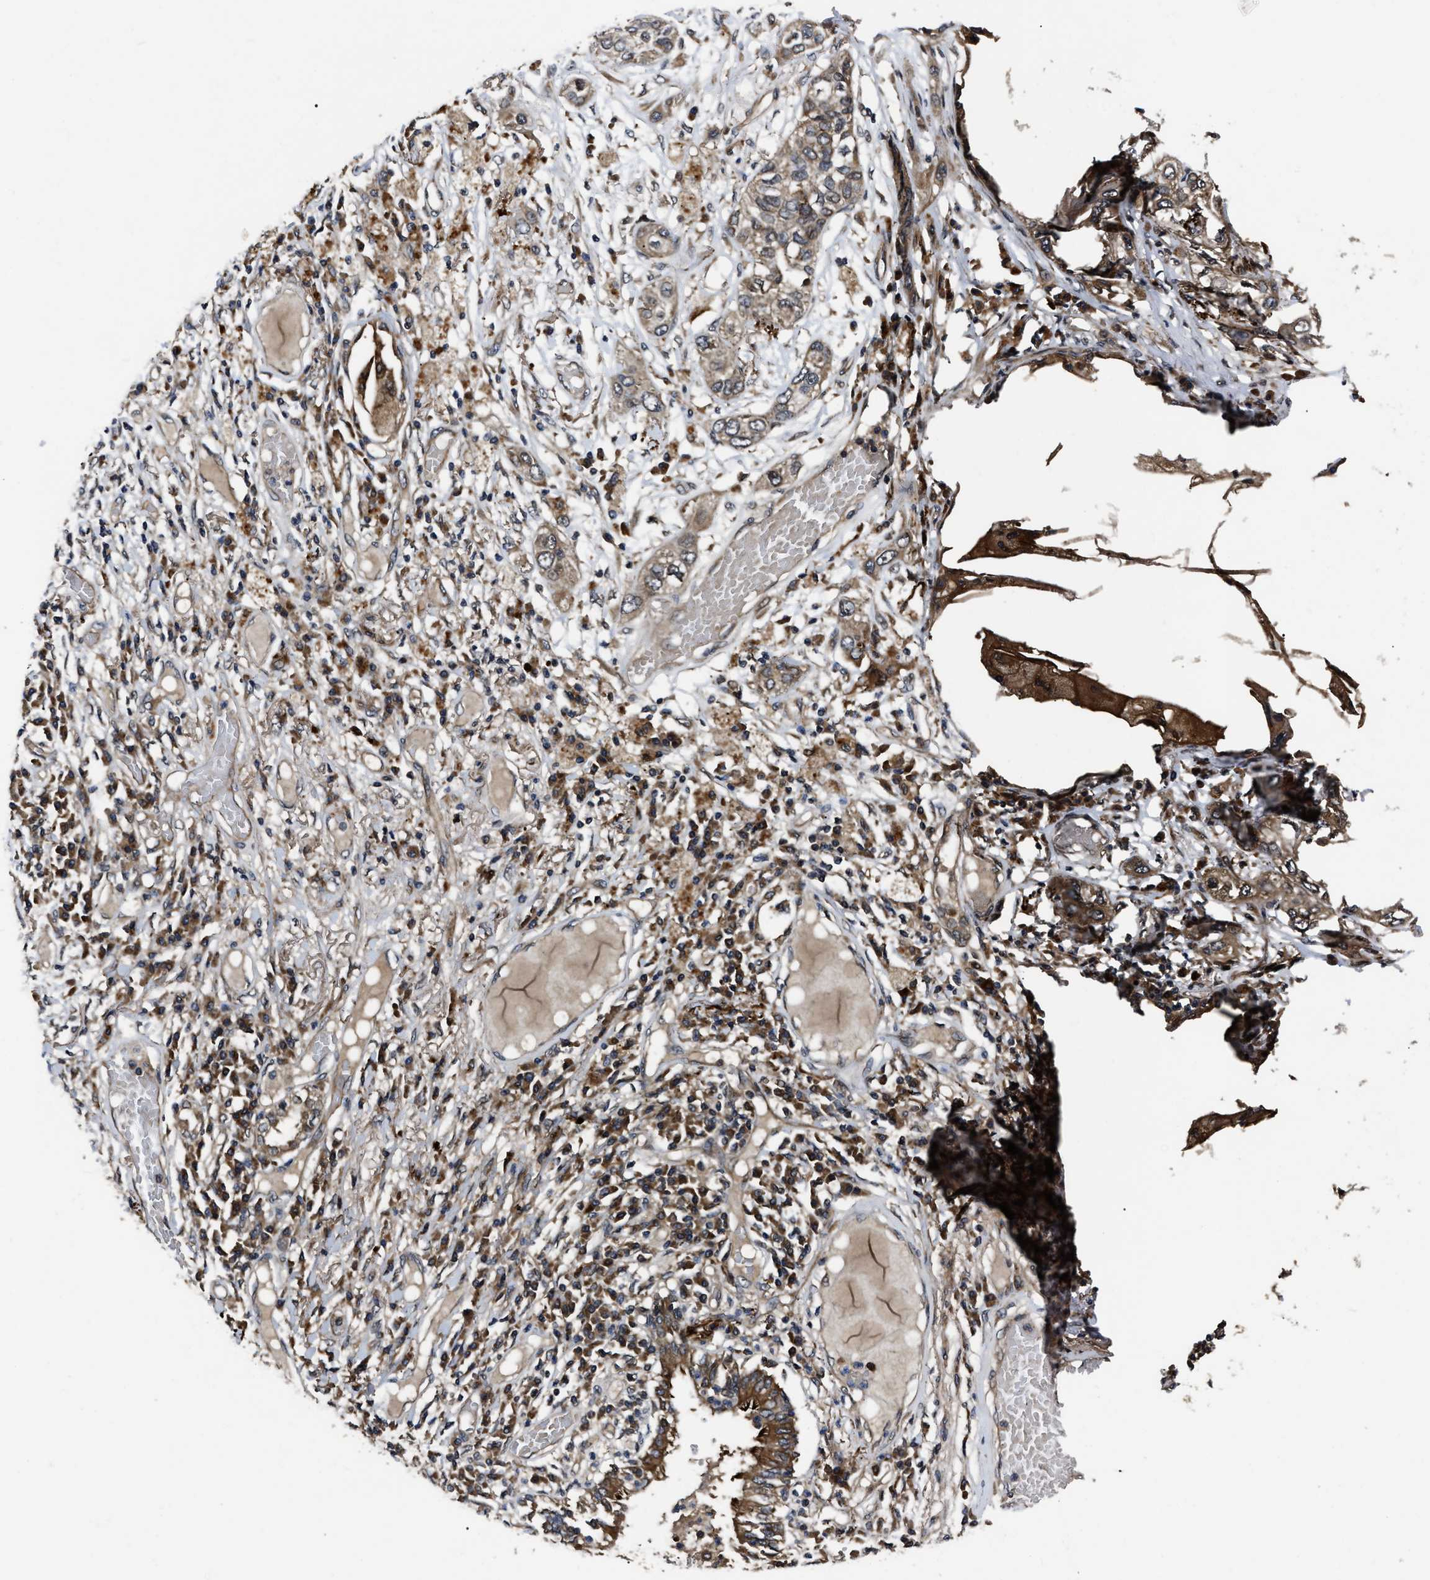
{"staining": {"intensity": "moderate", "quantity": "25%-75%", "location": "cytoplasmic/membranous"}, "tissue": "lung cancer", "cell_type": "Tumor cells", "image_type": "cancer", "snomed": [{"axis": "morphology", "description": "Squamous cell carcinoma, NOS"}, {"axis": "topography", "description": "Lung"}], "caption": "Human lung squamous cell carcinoma stained with a protein marker reveals moderate staining in tumor cells.", "gene": "PPWD1", "patient": {"sex": "male", "age": 71}}